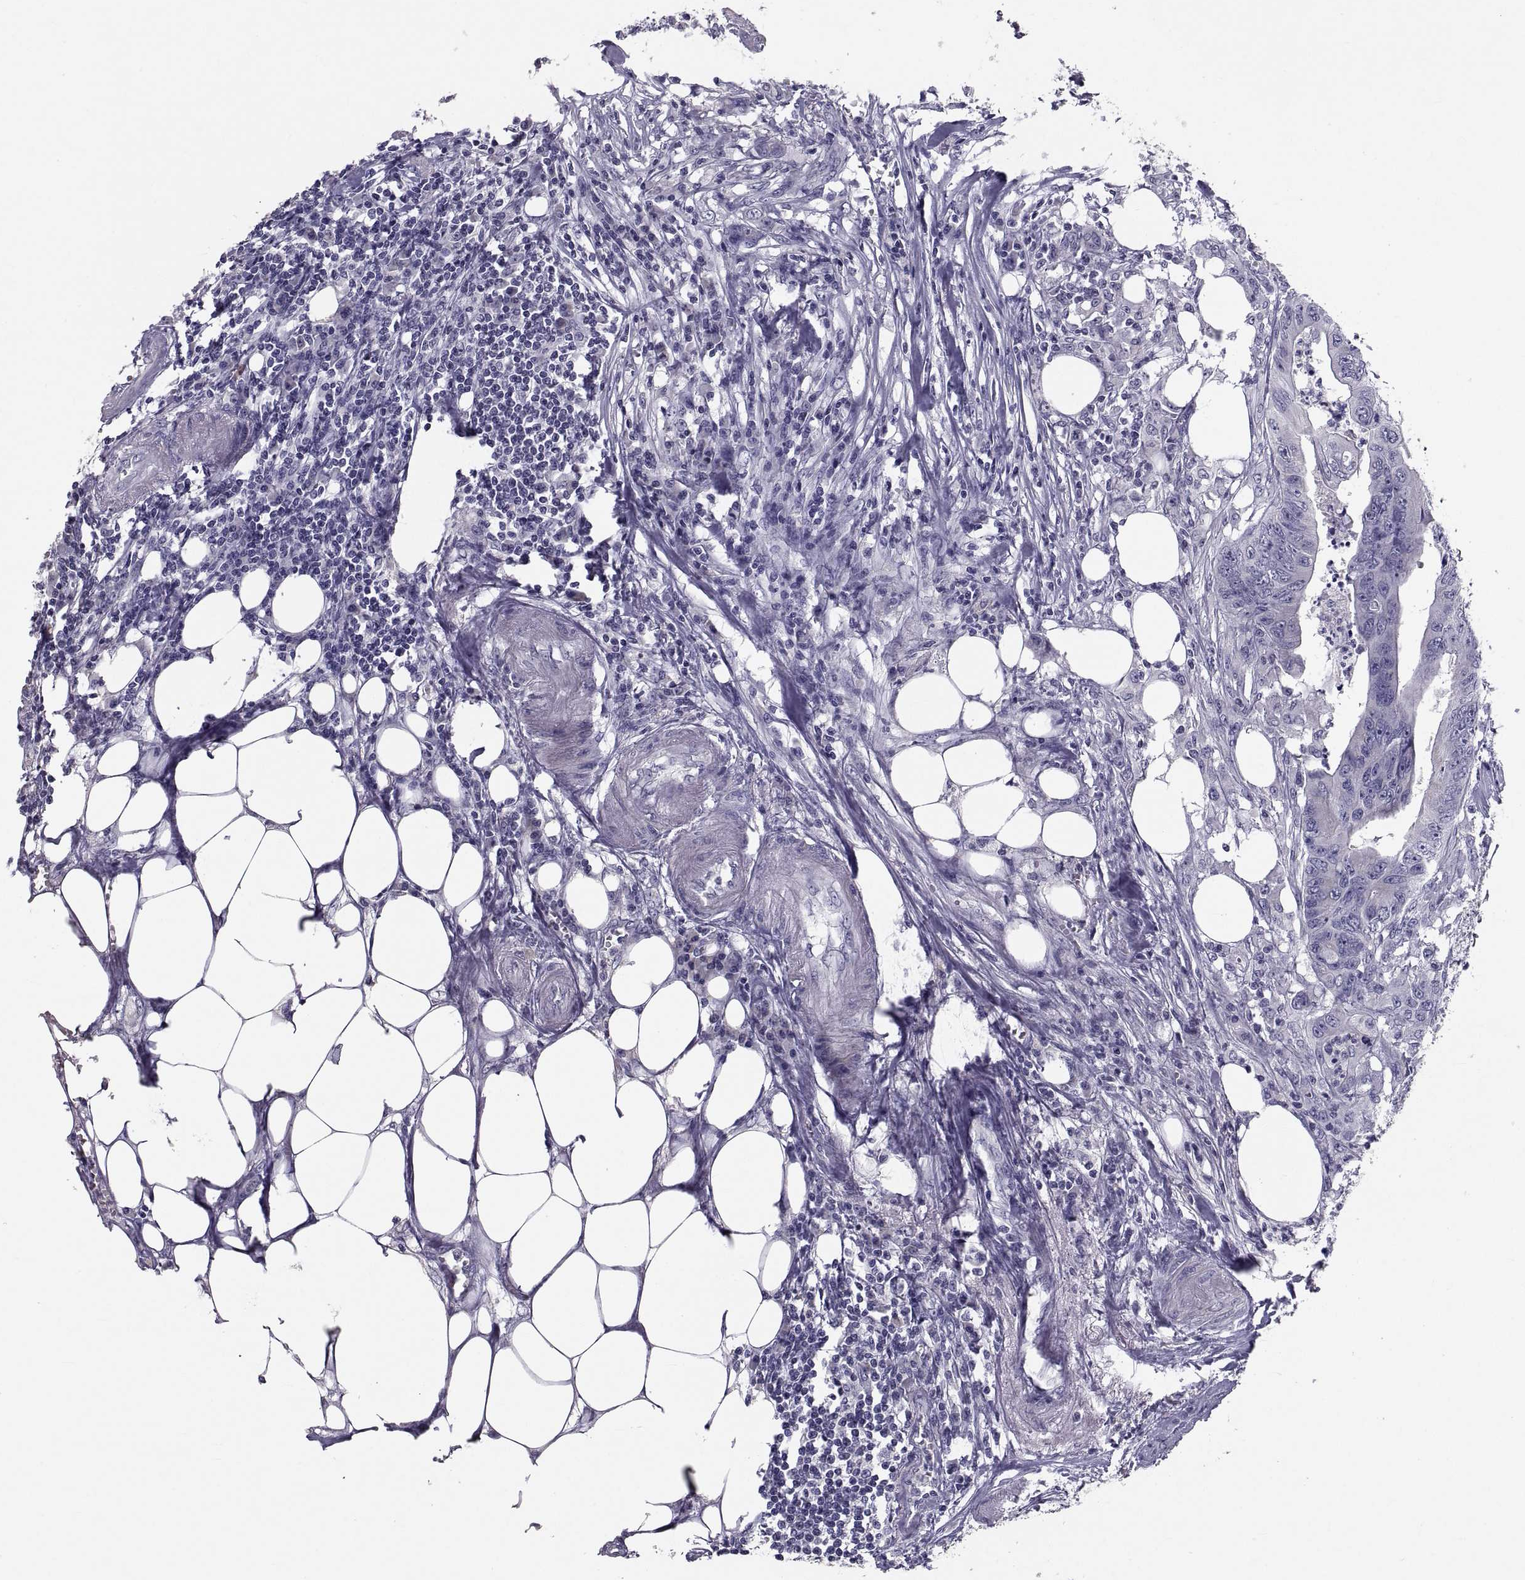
{"staining": {"intensity": "negative", "quantity": "none", "location": "none"}, "tissue": "colorectal cancer", "cell_type": "Tumor cells", "image_type": "cancer", "snomed": [{"axis": "morphology", "description": "Adenocarcinoma, NOS"}, {"axis": "topography", "description": "Colon"}], "caption": "IHC histopathology image of neoplastic tissue: human colorectal adenocarcinoma stained with DAB exhibits no significant protein staining in tumor cells.", "gene": "PDZRN4", "patient": {"sex": "male", "age": 84}}